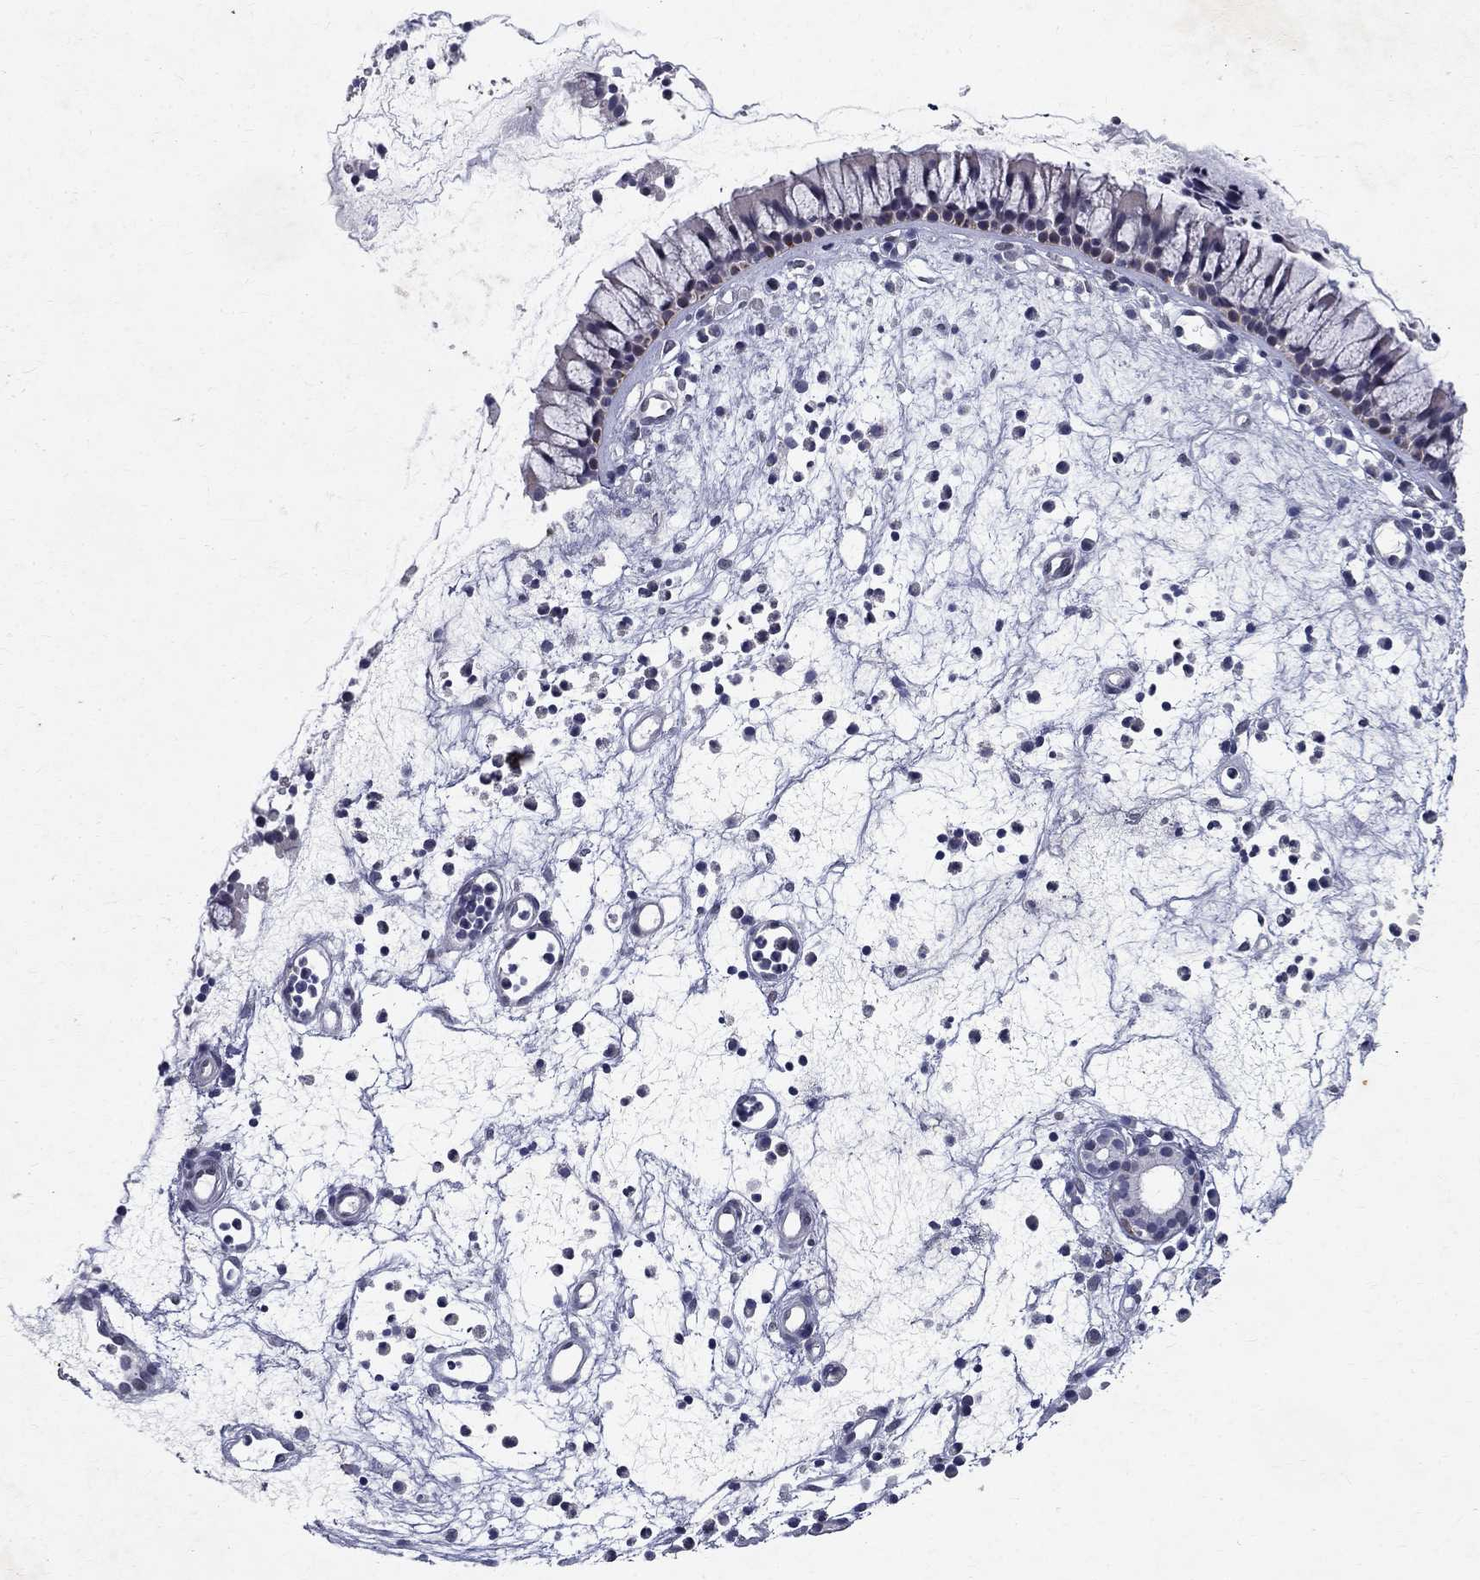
{"staining": {"intensity": "negative", "quantity": "none", "location": "none"}, "tissue": "nasopharynx", "cell_type": "Respiratory epithelial cells", "image_type": "normal", "snomed": [{"axis": "morphology", "description": "Normal tissue, NOS"}, {"axis": "topography", "description": "Nasopharynx"}], "caption": "IHC micrograph of normal nasopharynx: nasopharynx stained with DAB (3,3'-diaminobenzidine) shows no significant protein expression in respiratory epithelial cells. The staining was performed using DAB to visualize the protein expression in brown, while the nuclei were stained in blue with hematoxylin (Magnification: 20x).", "gene": "RBFOX1", "patient": {"sex": "male", "age": 77}}